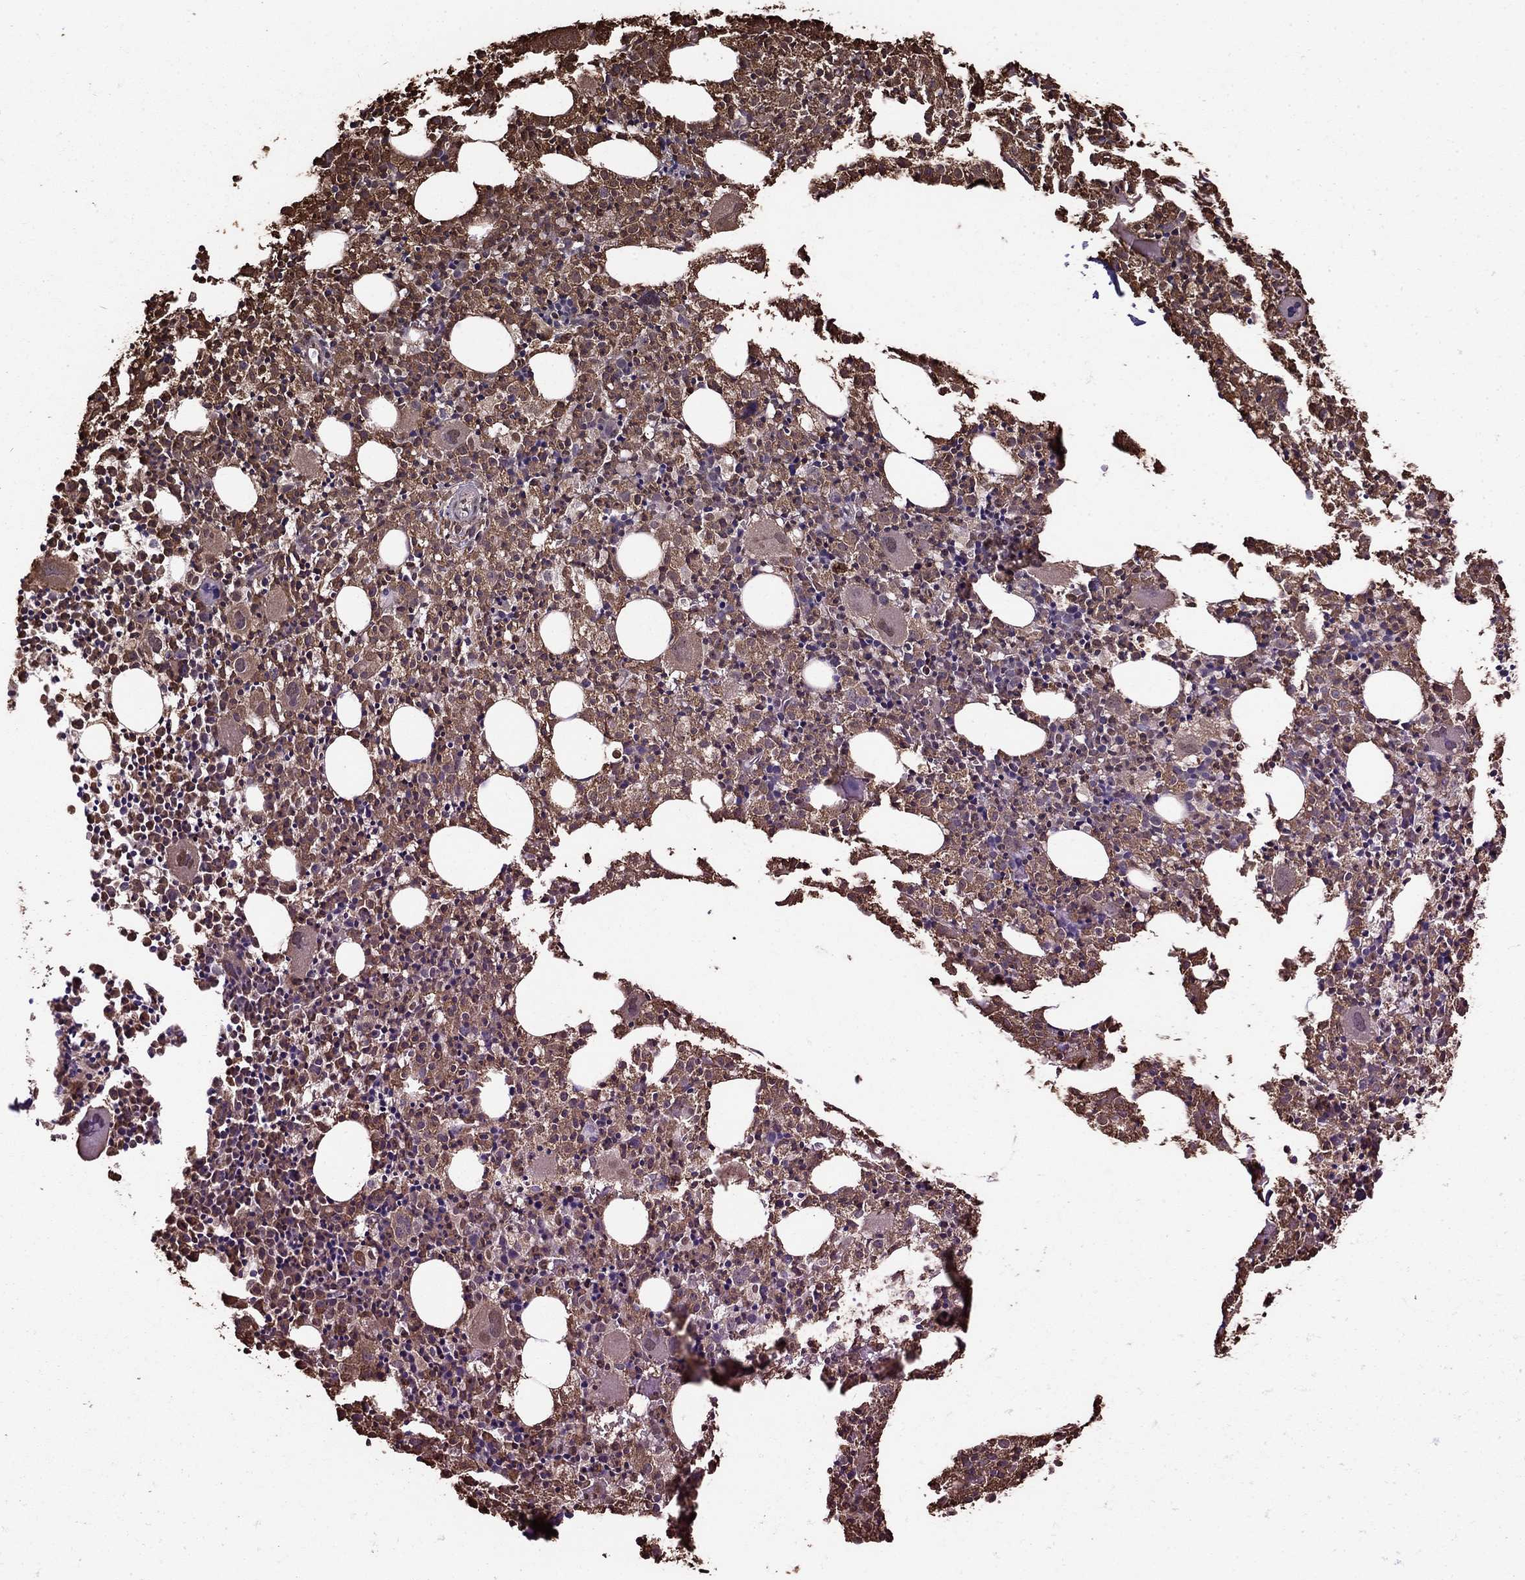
{"staining": {"intensity": "moderate", "quantity": "25%-75%", "location": "nuclear"}, "tissue": "bone marrow", "cell_type": "Hematopoietic cells", "image_type": "normal", "snomed": [{"axis": "morphology", "description": "Normal tissue, NOS"}, {"axis": "morphology", "description": "Inflammation, NOS"}, {"axis": "topography", "description": "Bone marrow"}], "caption": "This image exhibits benign bone marrow stained with IHC to label a protein in brown. The nuclear of hematopoietic cells show moderate positivity for the protein. Nuclei are counter-stained blue.", "gene": "GAPDH", "patient": {"sex": "male", "age": 3}}